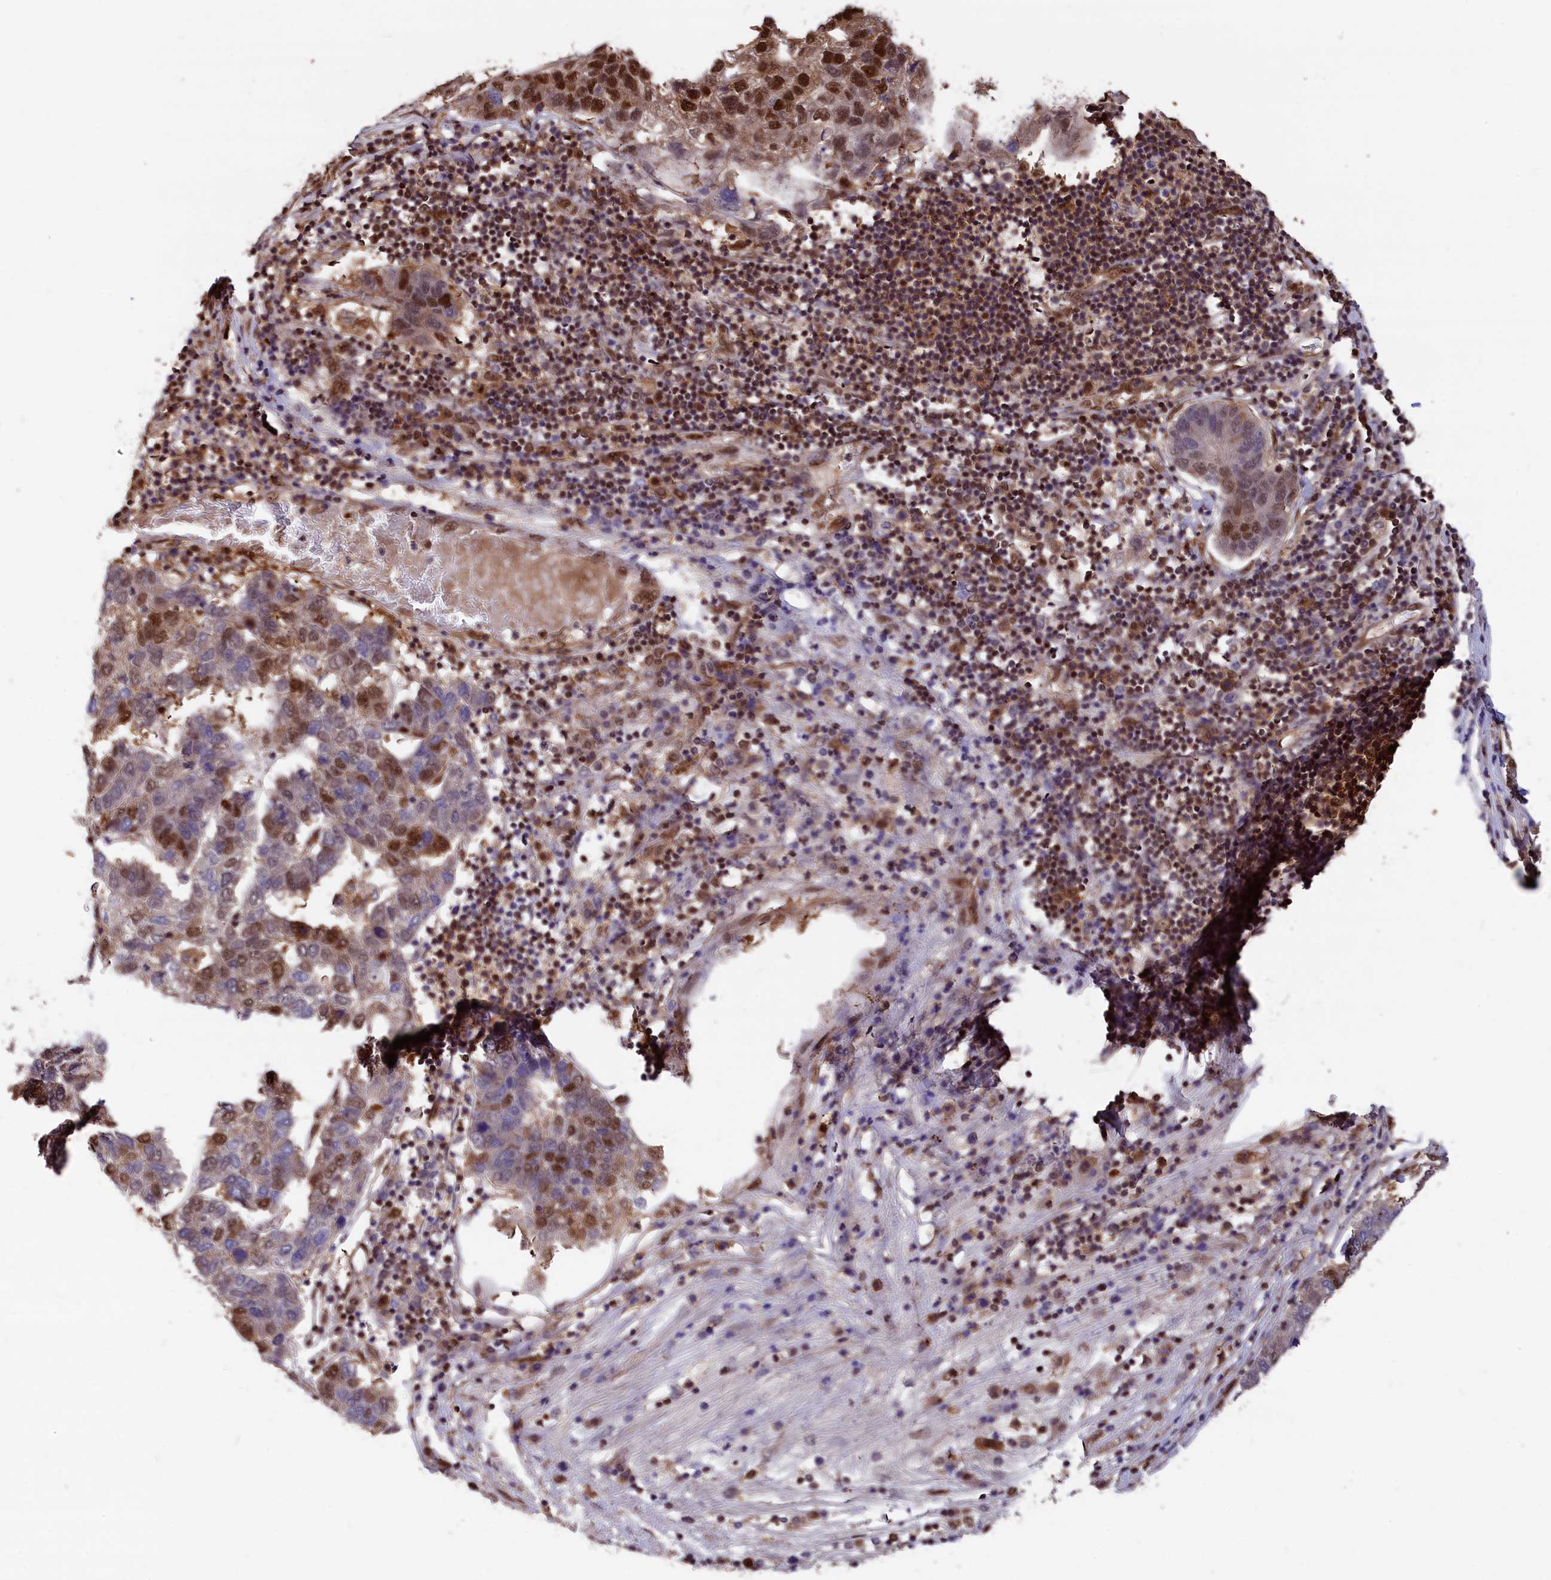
{"staining": {"intensity": "moderate", "quantity": "25%-75%", "location": "nuclear"}, "tissue": "pancreatic cancer", "cell_type": "Tumor cells", "image_type": "cancer", "snomed": [{"axis": "morphology", "description": "Adenocarcinoma, NOS"}, {"axis": "topography", "description": "Pancreas"}], "caption": "An immunohistochemistry (IHC) histopathology image of neoplastic tissue is shown. Protein staining in brown labels moderate nuclear positivity in adenocarcinoma (pancreatic) within tumor cells.", "gene": "ADRM1", "patient": {"sex": "female", "age": 61}}